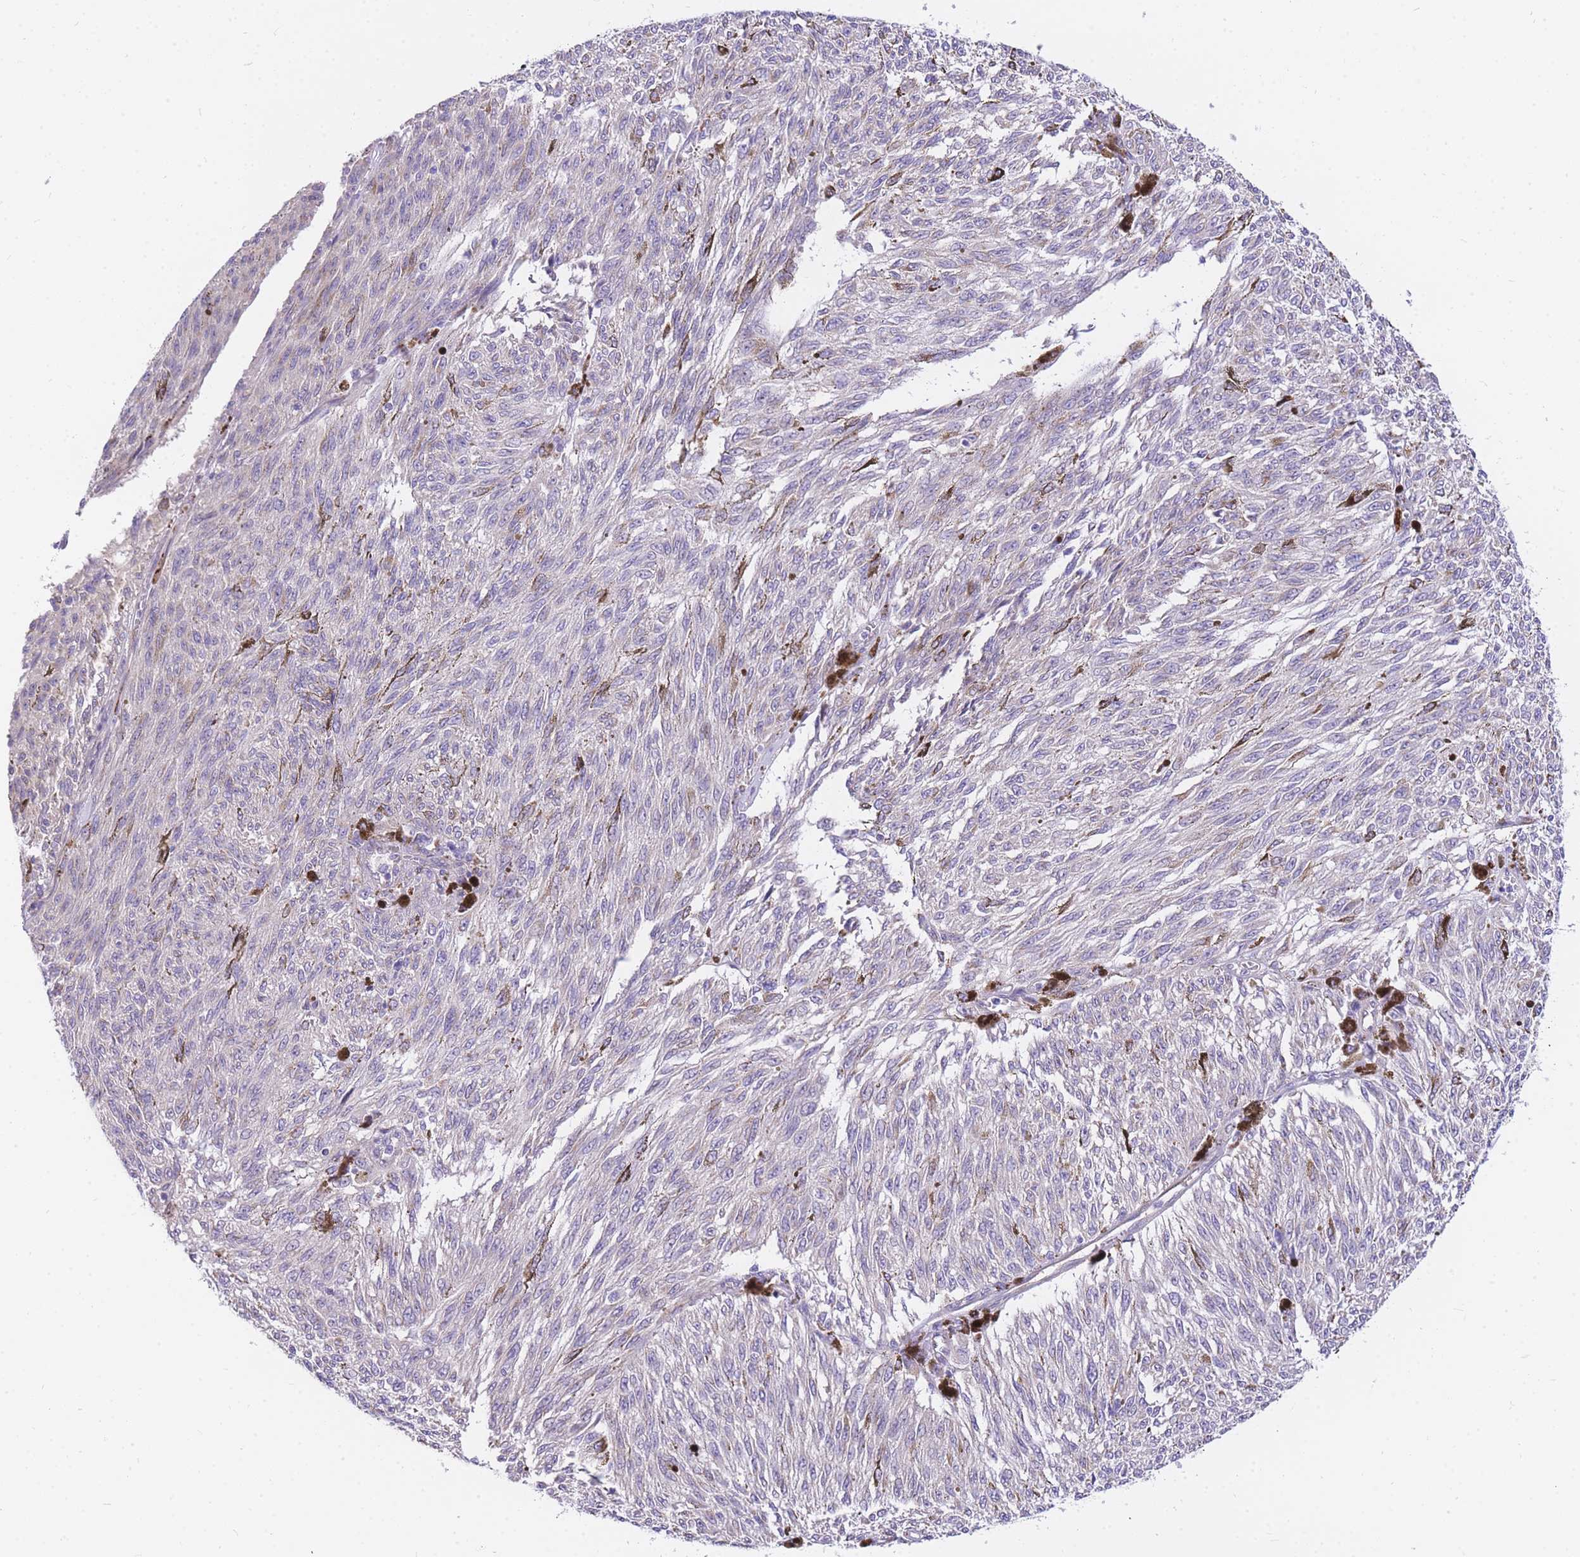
{"staining": {"intensity": "negative", "quantity": "none", "location": "none"}, "tissue": "melanoma", "cell_type": "Tumor cells", "image_type": "cancer", "snomed": [{"axis": "morphology", "description": "Malignant melanoma, NOS"}, {"axis": "topography", "description": "Skin"}], "caption": "This is an immunohistochemistry (IHC) photomicrograph of human melanoma. There is no positivity in tumor cells.", "gene": "S100PBP", "patient": {"sex": "female", "age": 72}}